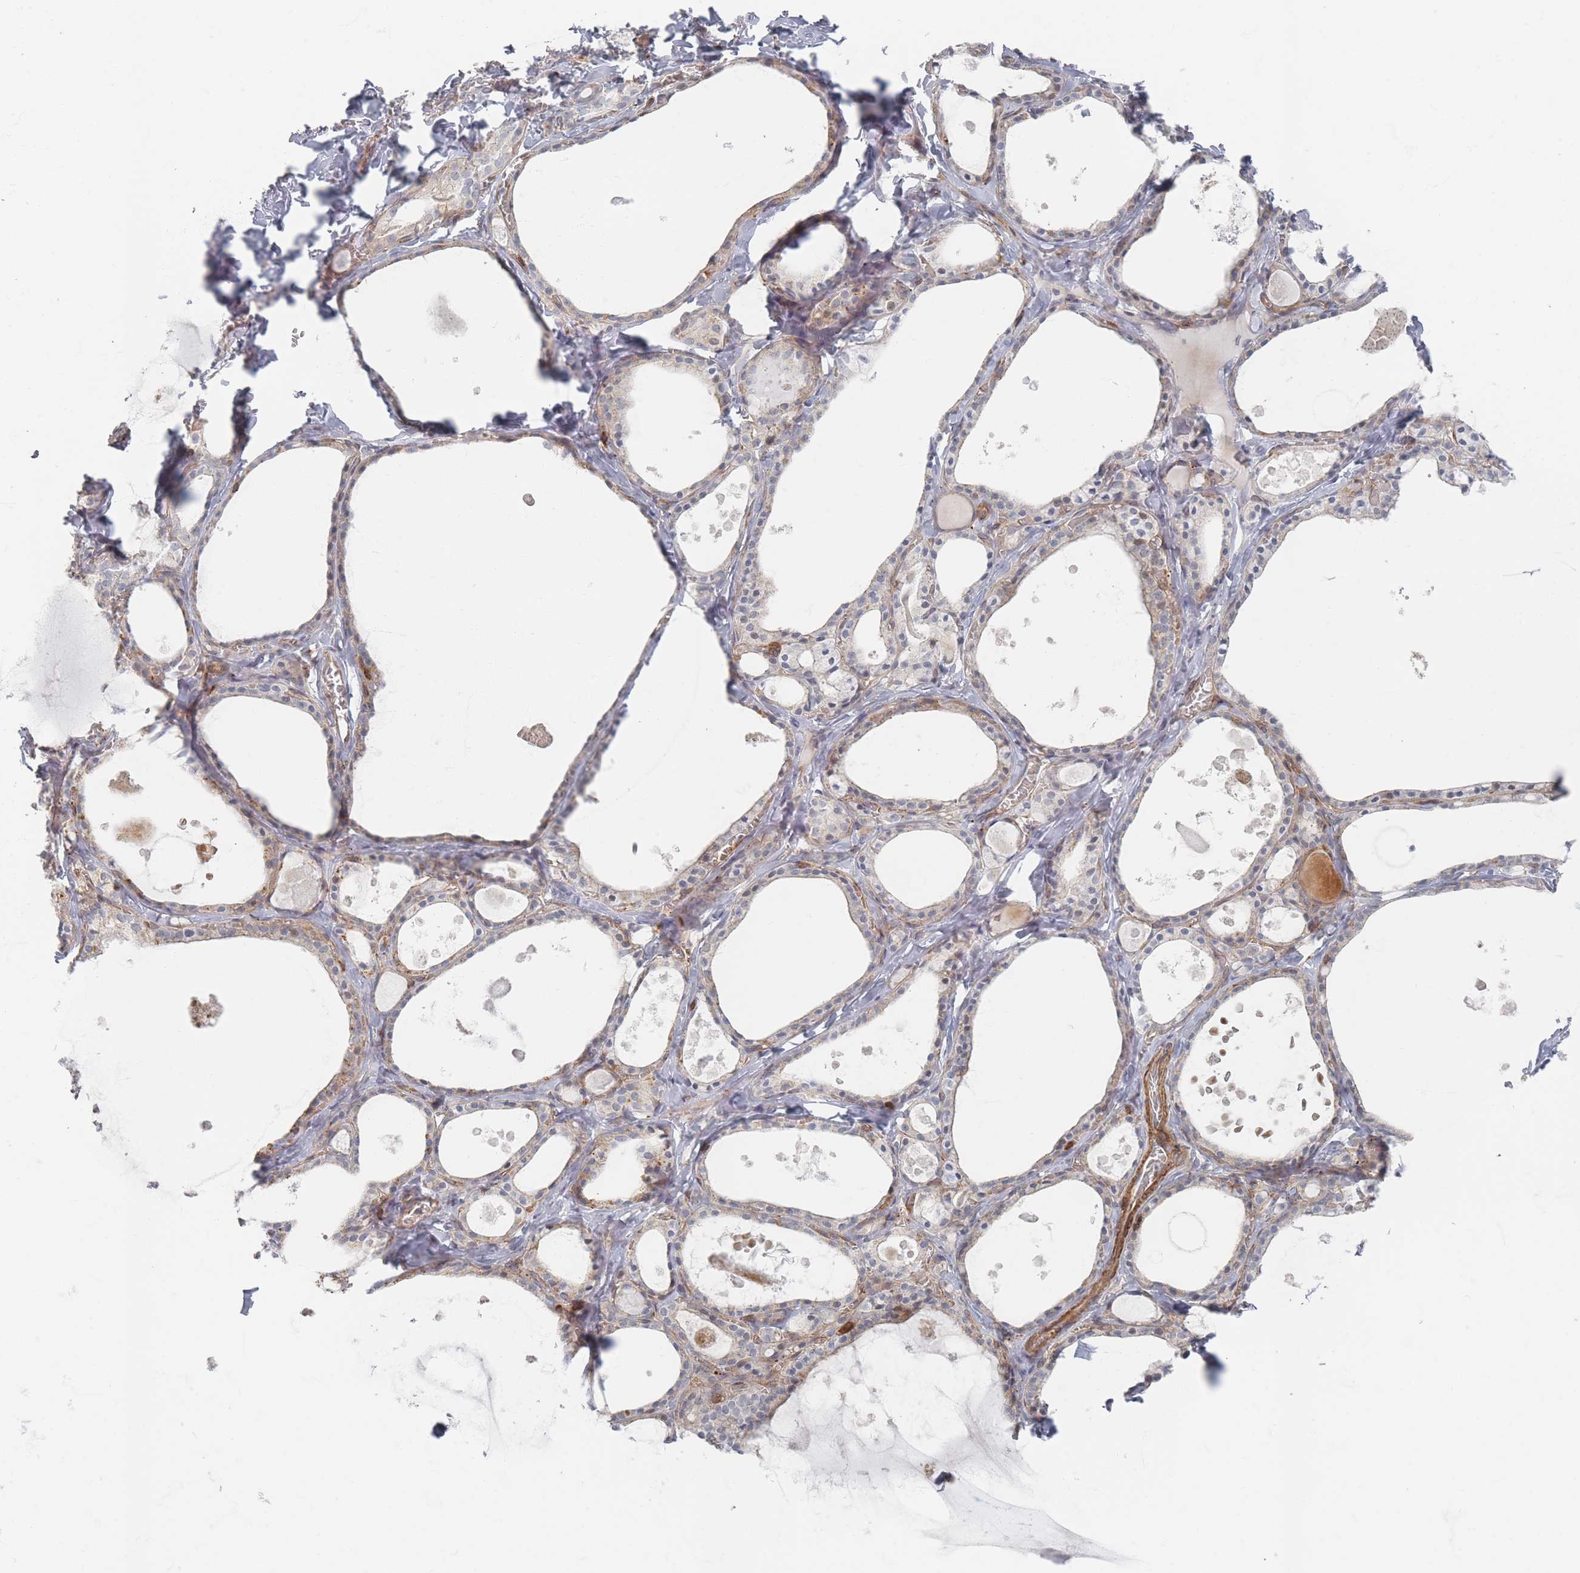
{"staining": {"intensity": "weak", "quantity": "25%-75%", "location": "cytoplasmic/membranous"}, "tissue": "thyroid gland", "cell_type": "Glandular cells", "image_type": "normal", "snomed": [{"axis": "morphology", "description": "Normal tissue, NOS"}, {"axis": "topography", "description": "Thyroid gland"}], "caption": "Thyroid gland stained for a protein demonstrates weak cytoplasmic/membranous positivity in glandular cells. The staining is performed using DAB (3,3'-diaminobenzidine) brown chromogen to label protein expression. The nuclei are counter-stained blue using hematoxylin.", "gene": "ZKSCAN7", "patient": {"sex": "male", "age": 56}}